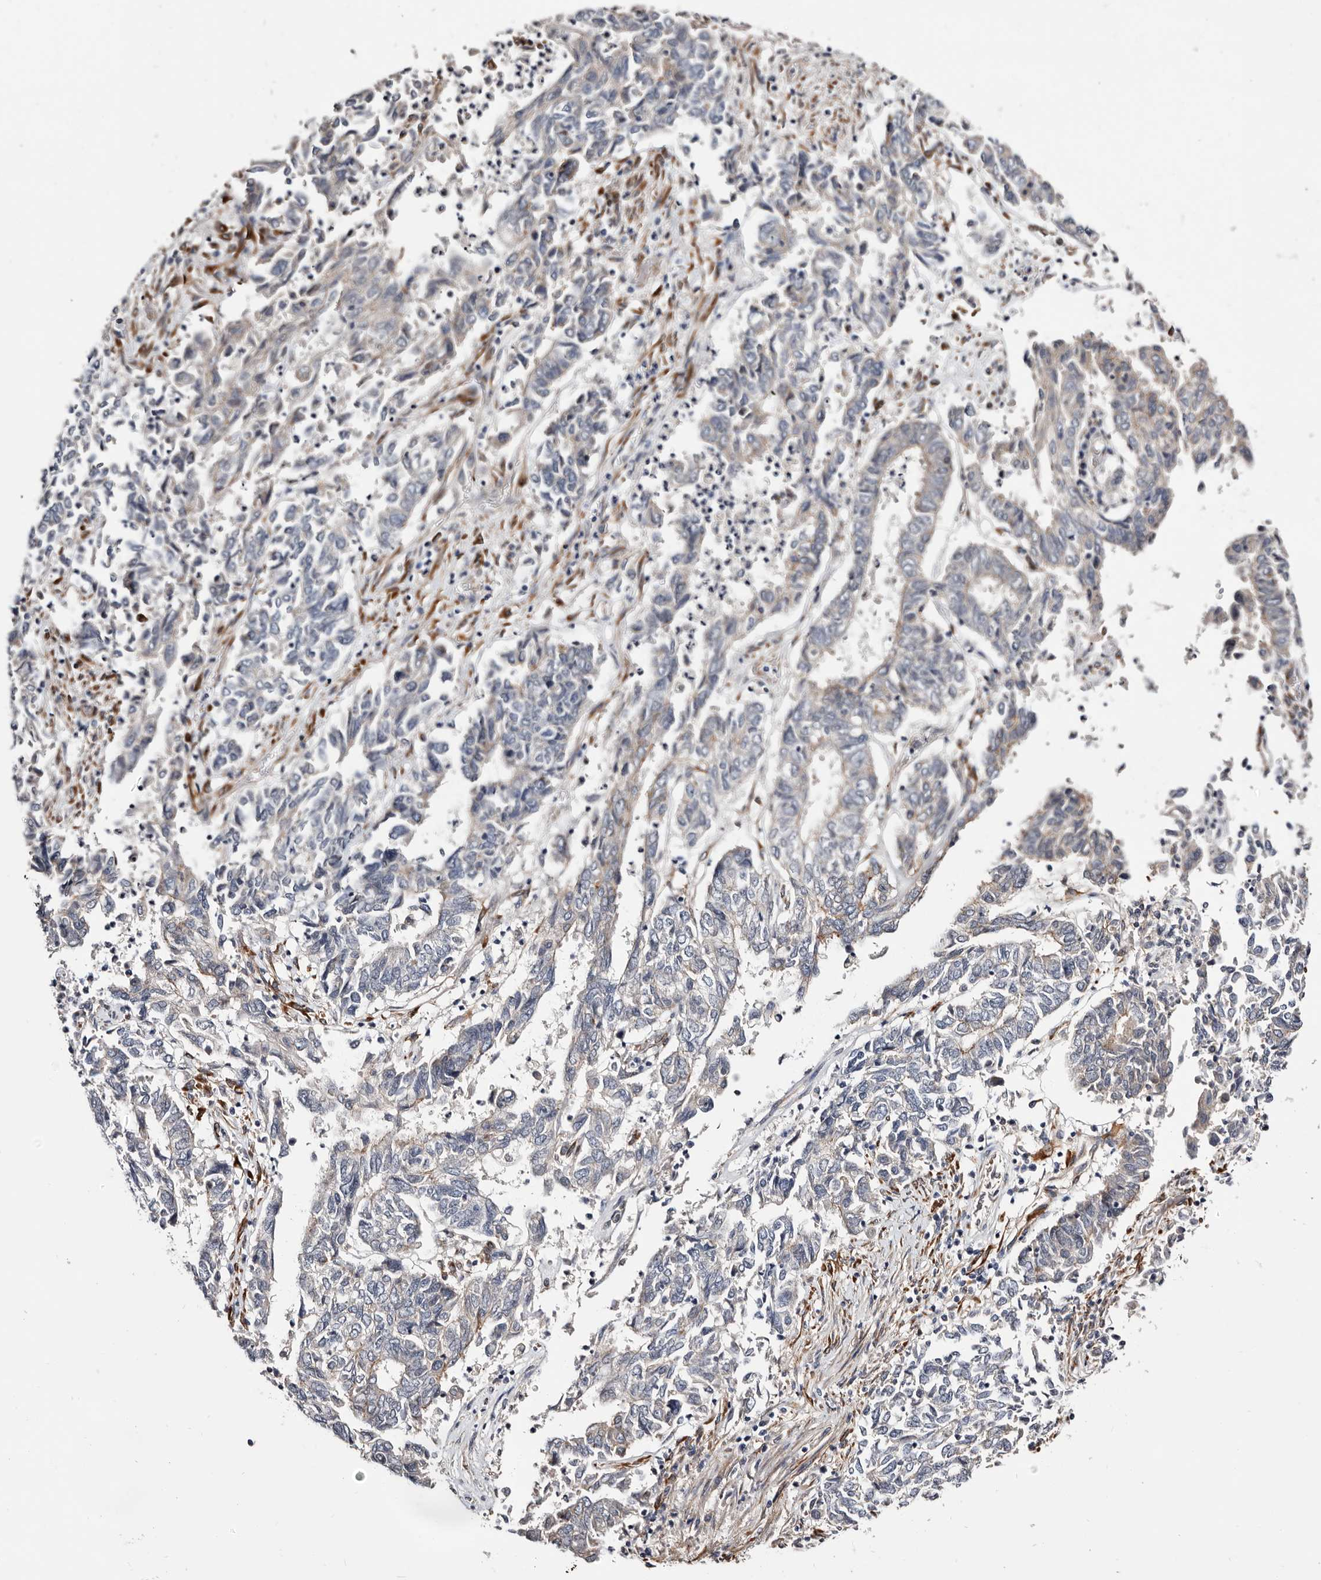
{"staining": {"intensity": "negative", "quantity": "none", "location": "none"}, "tissue": "endometrial cancer", "cell_type": "Tumor cells", "image_type": "cancer", "snomed": [{"axis": "morphology", "description": "Adenocarcinoma, NOS"}, {"axis": "topography", "description": "Endometrium"}], "caption": "Protein analysis of endometrial cancer exhibits no significant positivity in tumor cells.", "gene": "USH1C", "patient": {"sex": "female", "age": 80}}